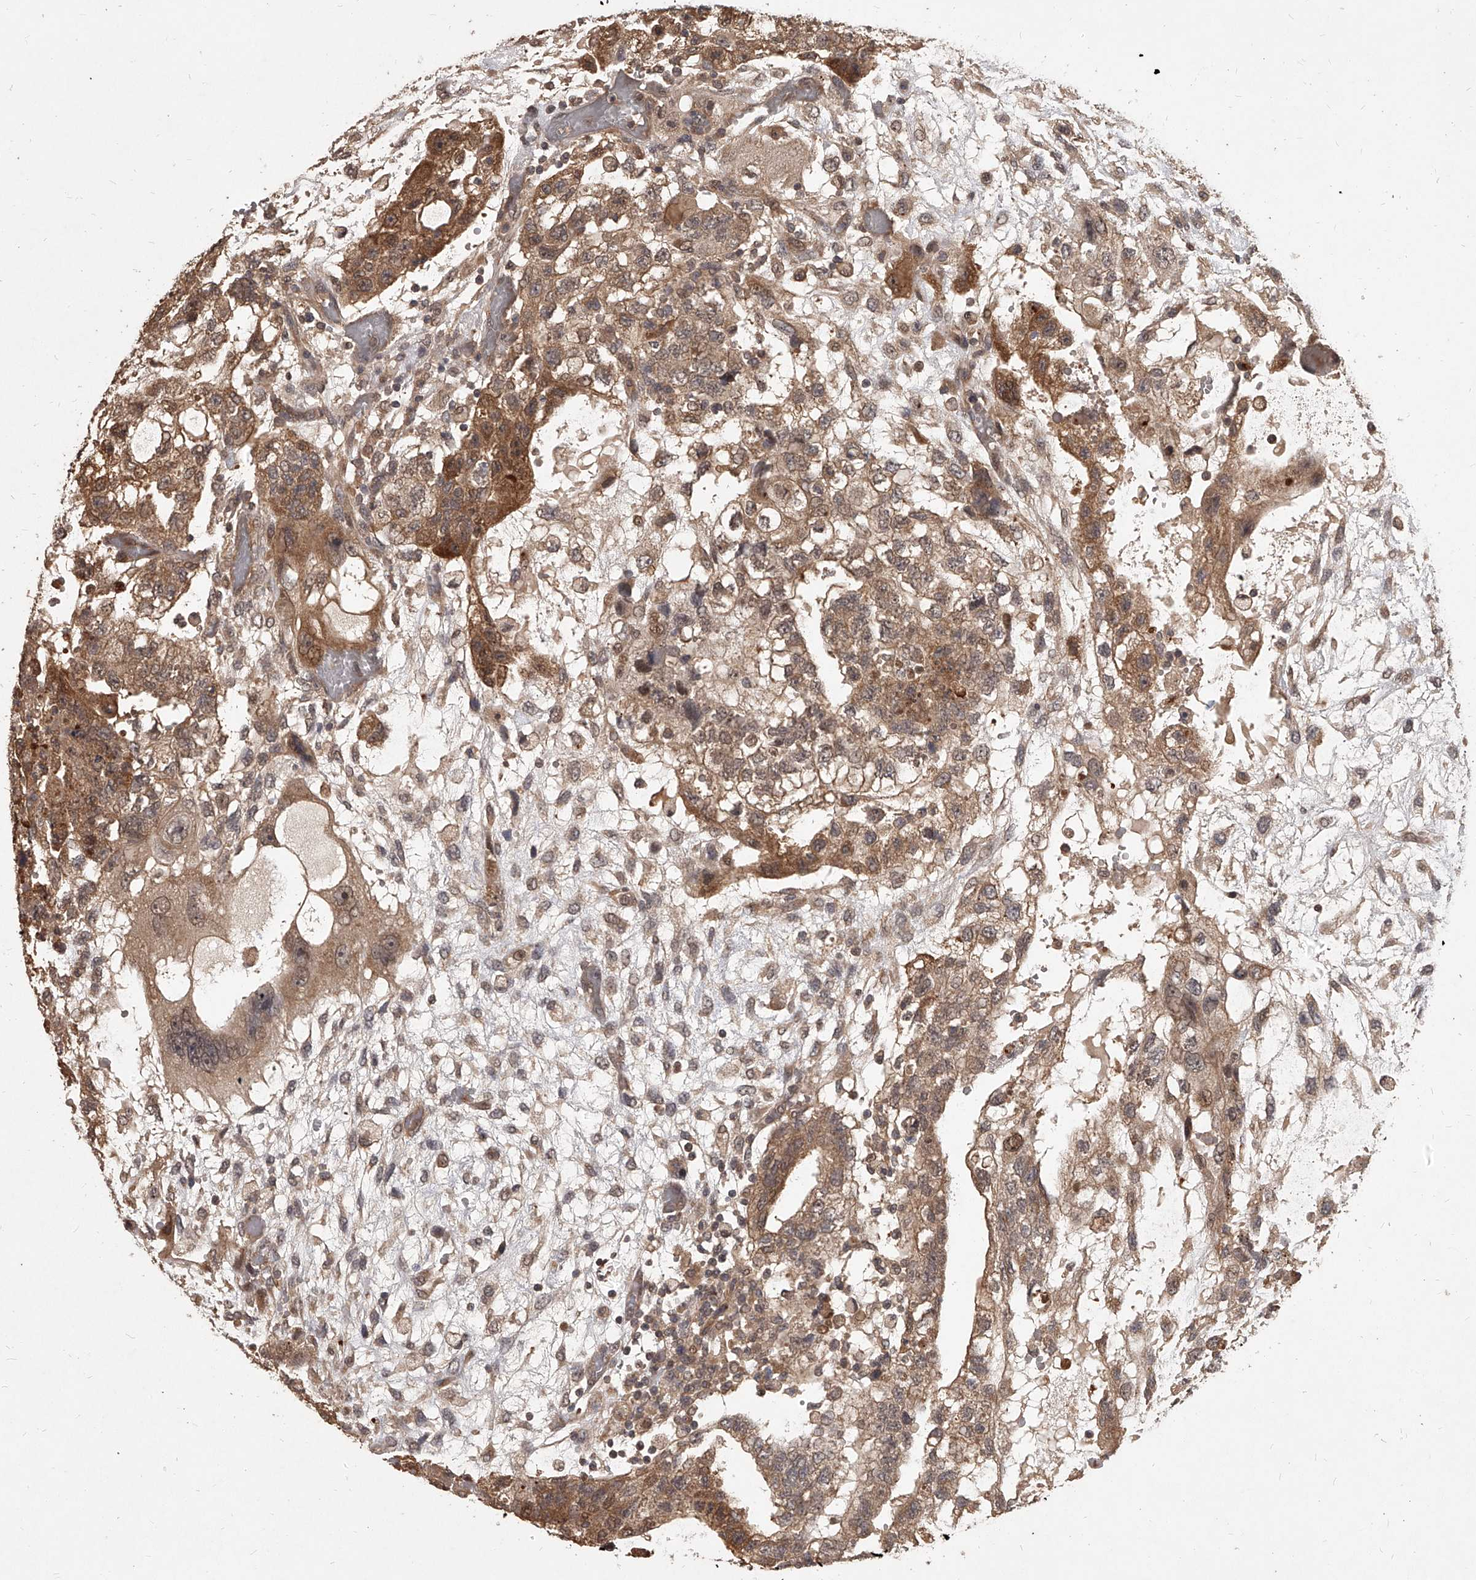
{"staining": {"intensity": "moderate", "quantity": ">75%", "location": "cytoplasmic/membranous"}, "tissue": "testis cancer", "cell_type": "Tumor cells", "image_type": "cancer", "snomed": [{"axis": "morphology", "description": "Carcinoma, Embryonal, NOS"}, {"axis": "topography", "description": "Testis"}], "caption": "About >75% of tumor cells in human embryonal carcinoma (testis) display moderate cytoplasmic/membranous protein positivity as visualized by brown immunohistochemical staining.", "gene": "SLC37A1", "patient": {"sex": "male", "age": 36}}